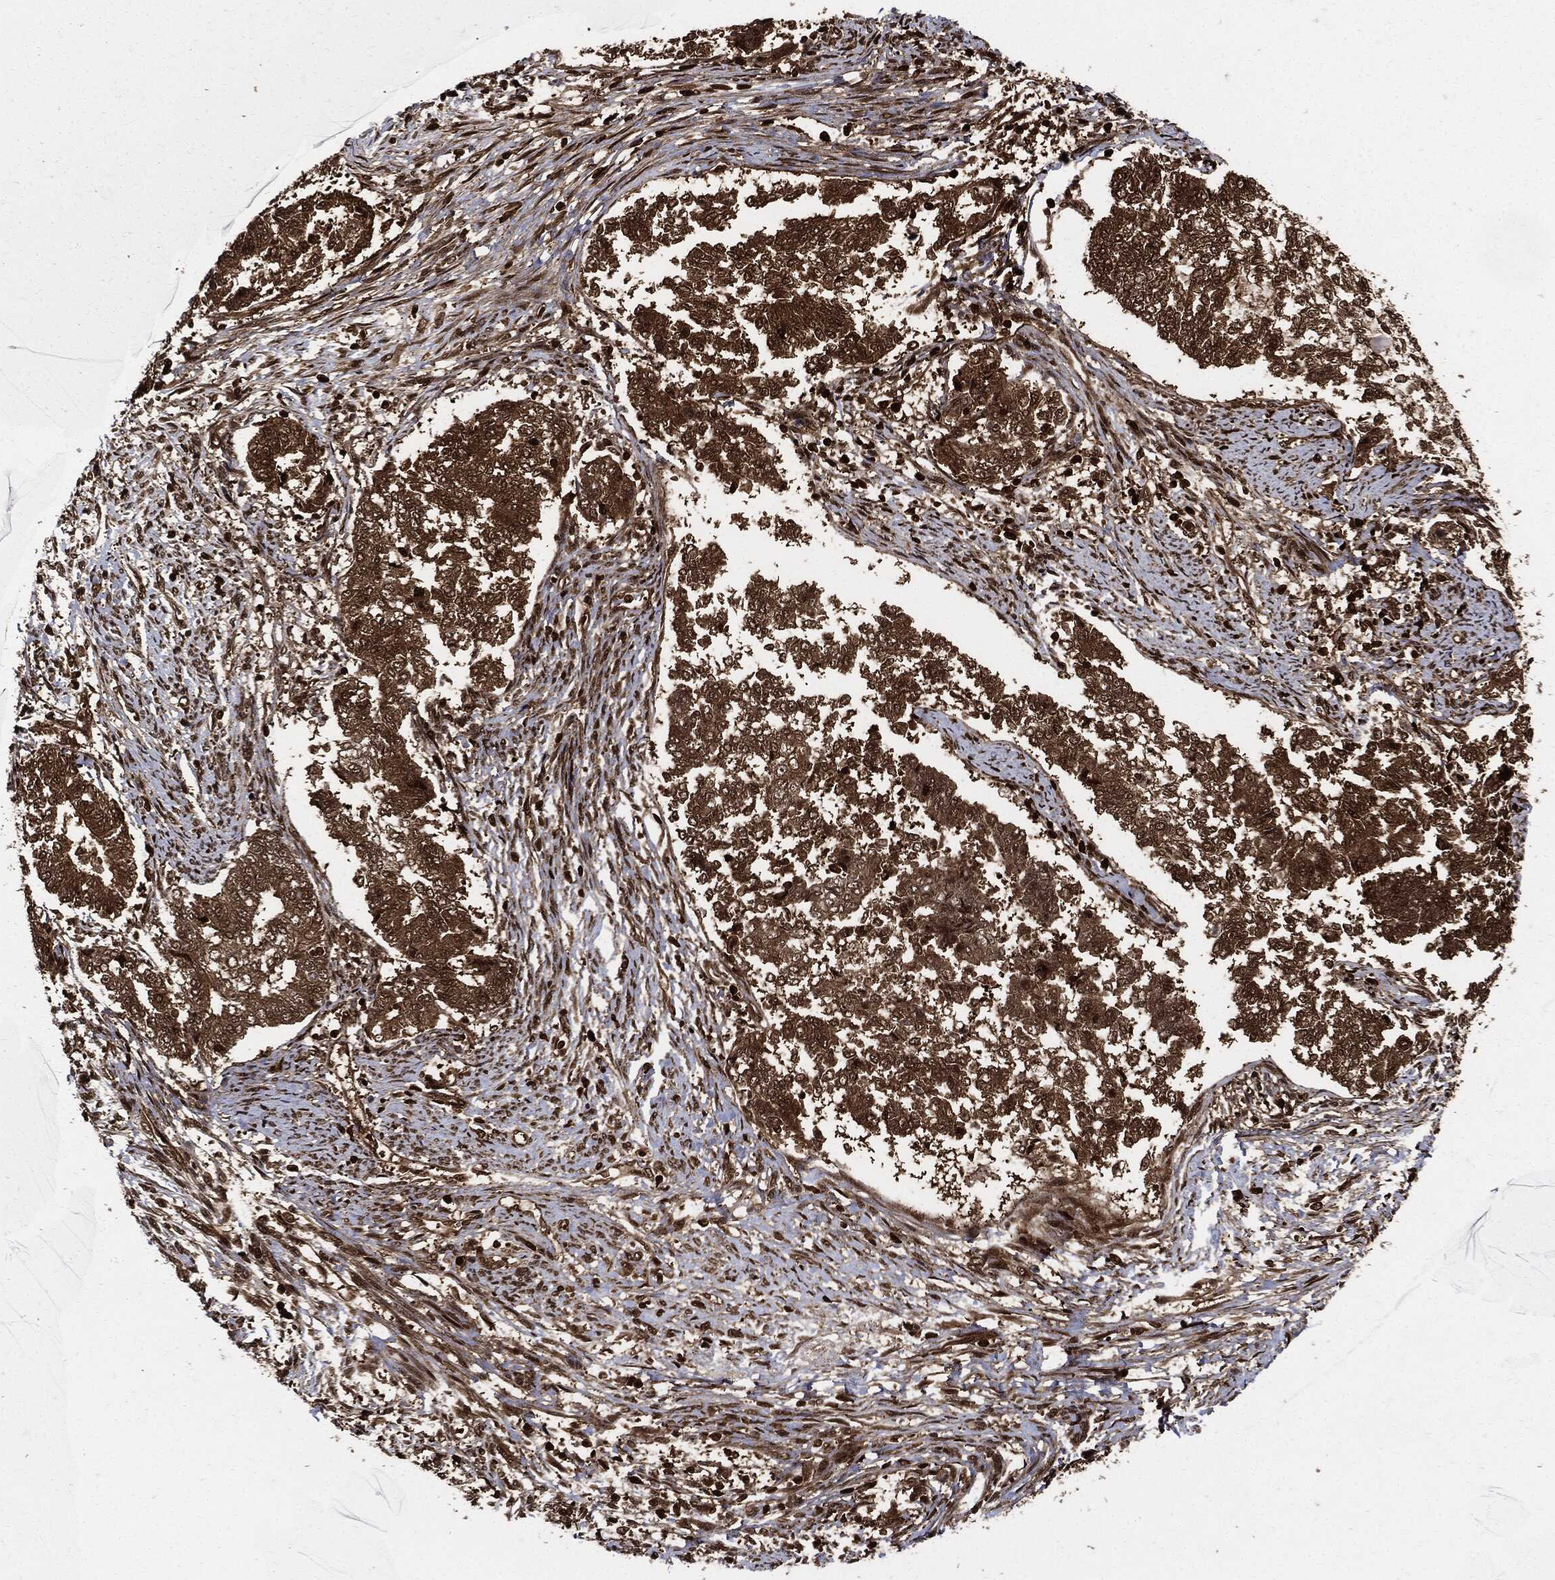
{"staining": {"intensity": "moderate", "quantity": ">75%", "location": "cytoplasmic/membranous"}, "tissue": "endometrial cancer", "cell_type": "Tumor cells", "image_type": "cancer", "snomed": [{"axis": "morphology", "description": "Adenocarcinoma, NOS"}, {"axis": "topography", "description": "Endometrium"}], "caption": "A medium amount of moderate cytoplasmic/membranous expression is present in approximately >75% of tumor cells in endometrial adenocarcinoma tissue. (DAB IHC with brightfield microscopy, high magnification).", "gene": "YWHAB", "patient": {"sex": "female", "age": 65}}